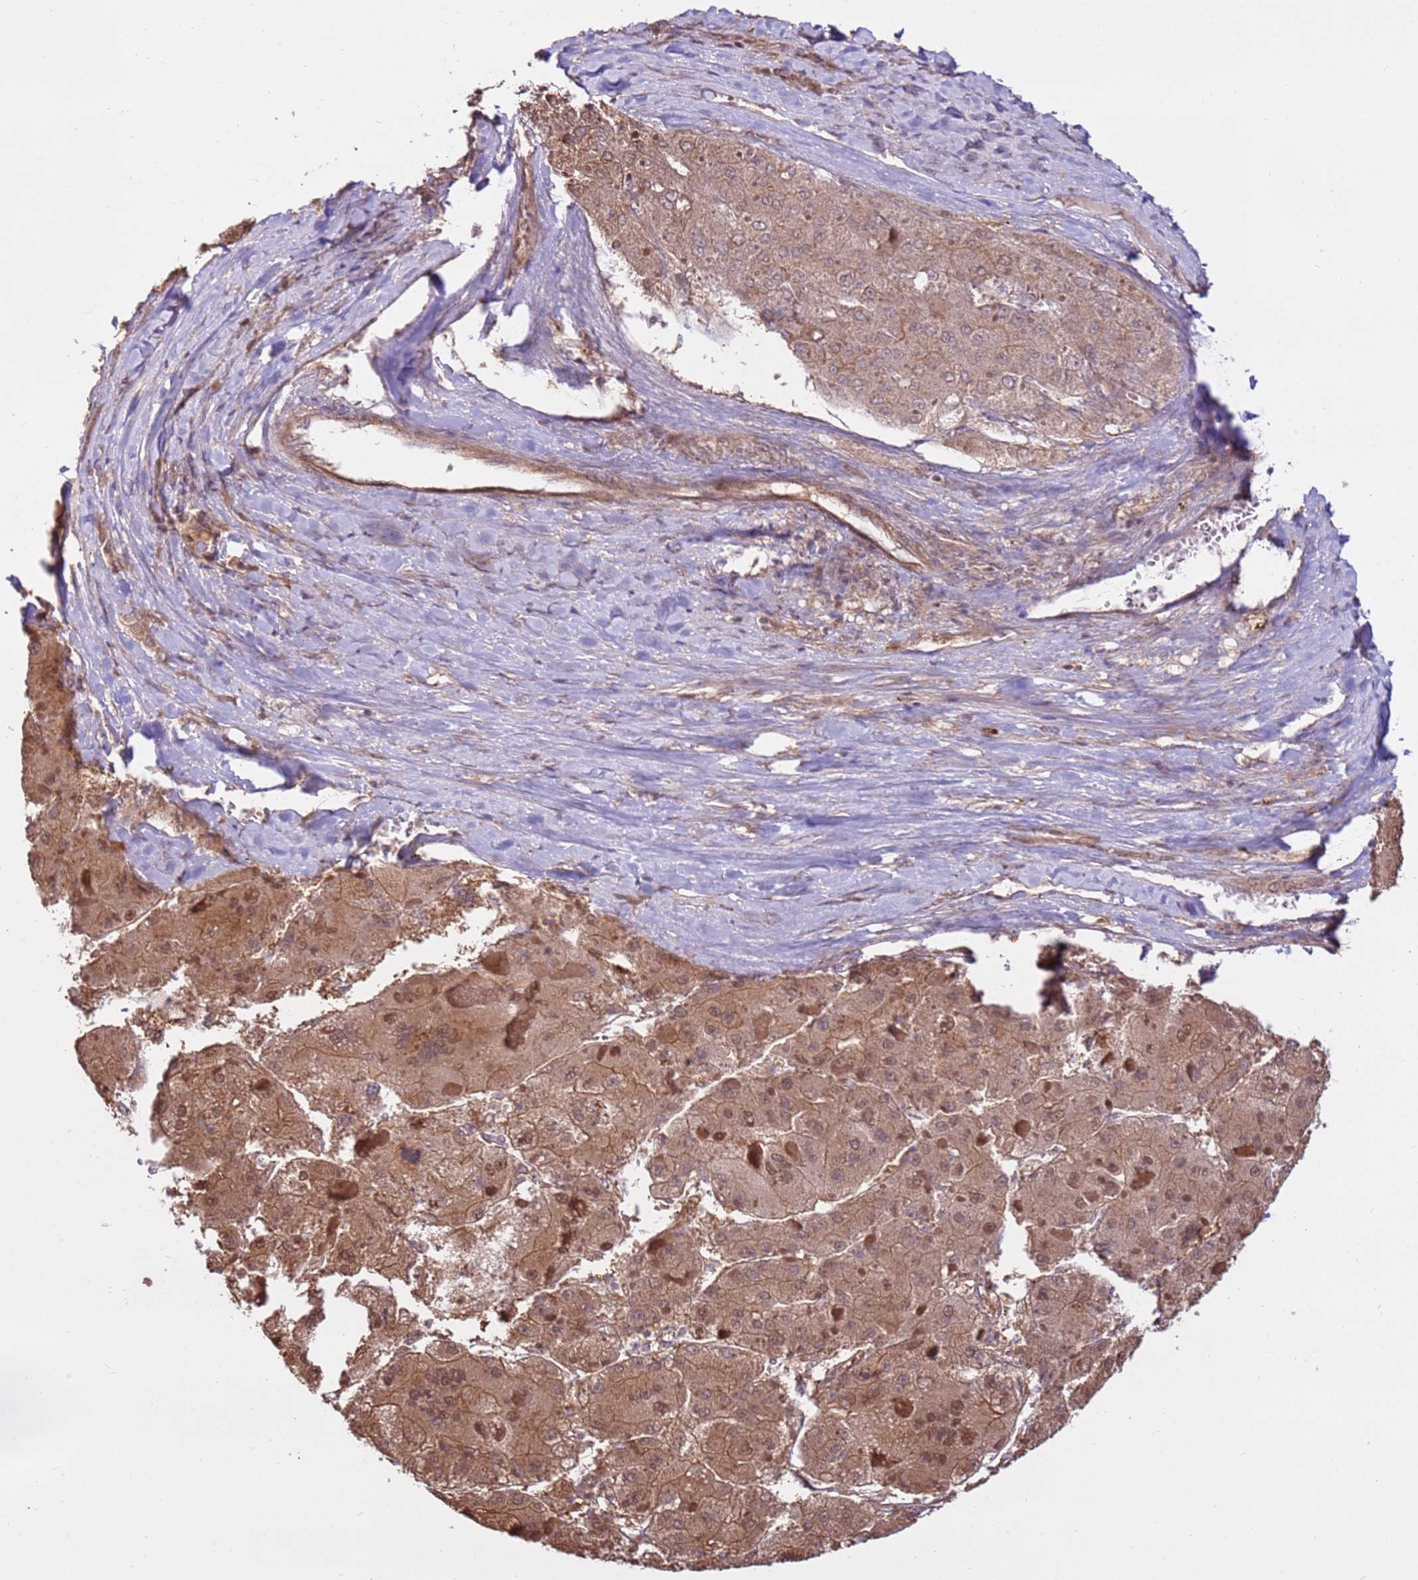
{"staining": {"intensity": "moderate", "quantity": ">75%", "location": "cytoplasmic/membranous,nuclear"}, "tissue": "liver cancer", "cell_type": "Tumor cells", "image_type": "cancer", "snomed": [{"axis": "morphology", "description": "Carcinoma, Hepatocellular, NOS"}, {"axis": "topography", "description": "Liver"}], "caption": "Brown immunohistochemical staining in human liver cancer demonstrates moderate cytoplasmic/membranous and nuclear staining in about >75% of tumor cells. (DAB IHC with brightfield microscopy, high magnification).", "gene": "CCDC112", "patient": {"sex": "female", "age": 73}}